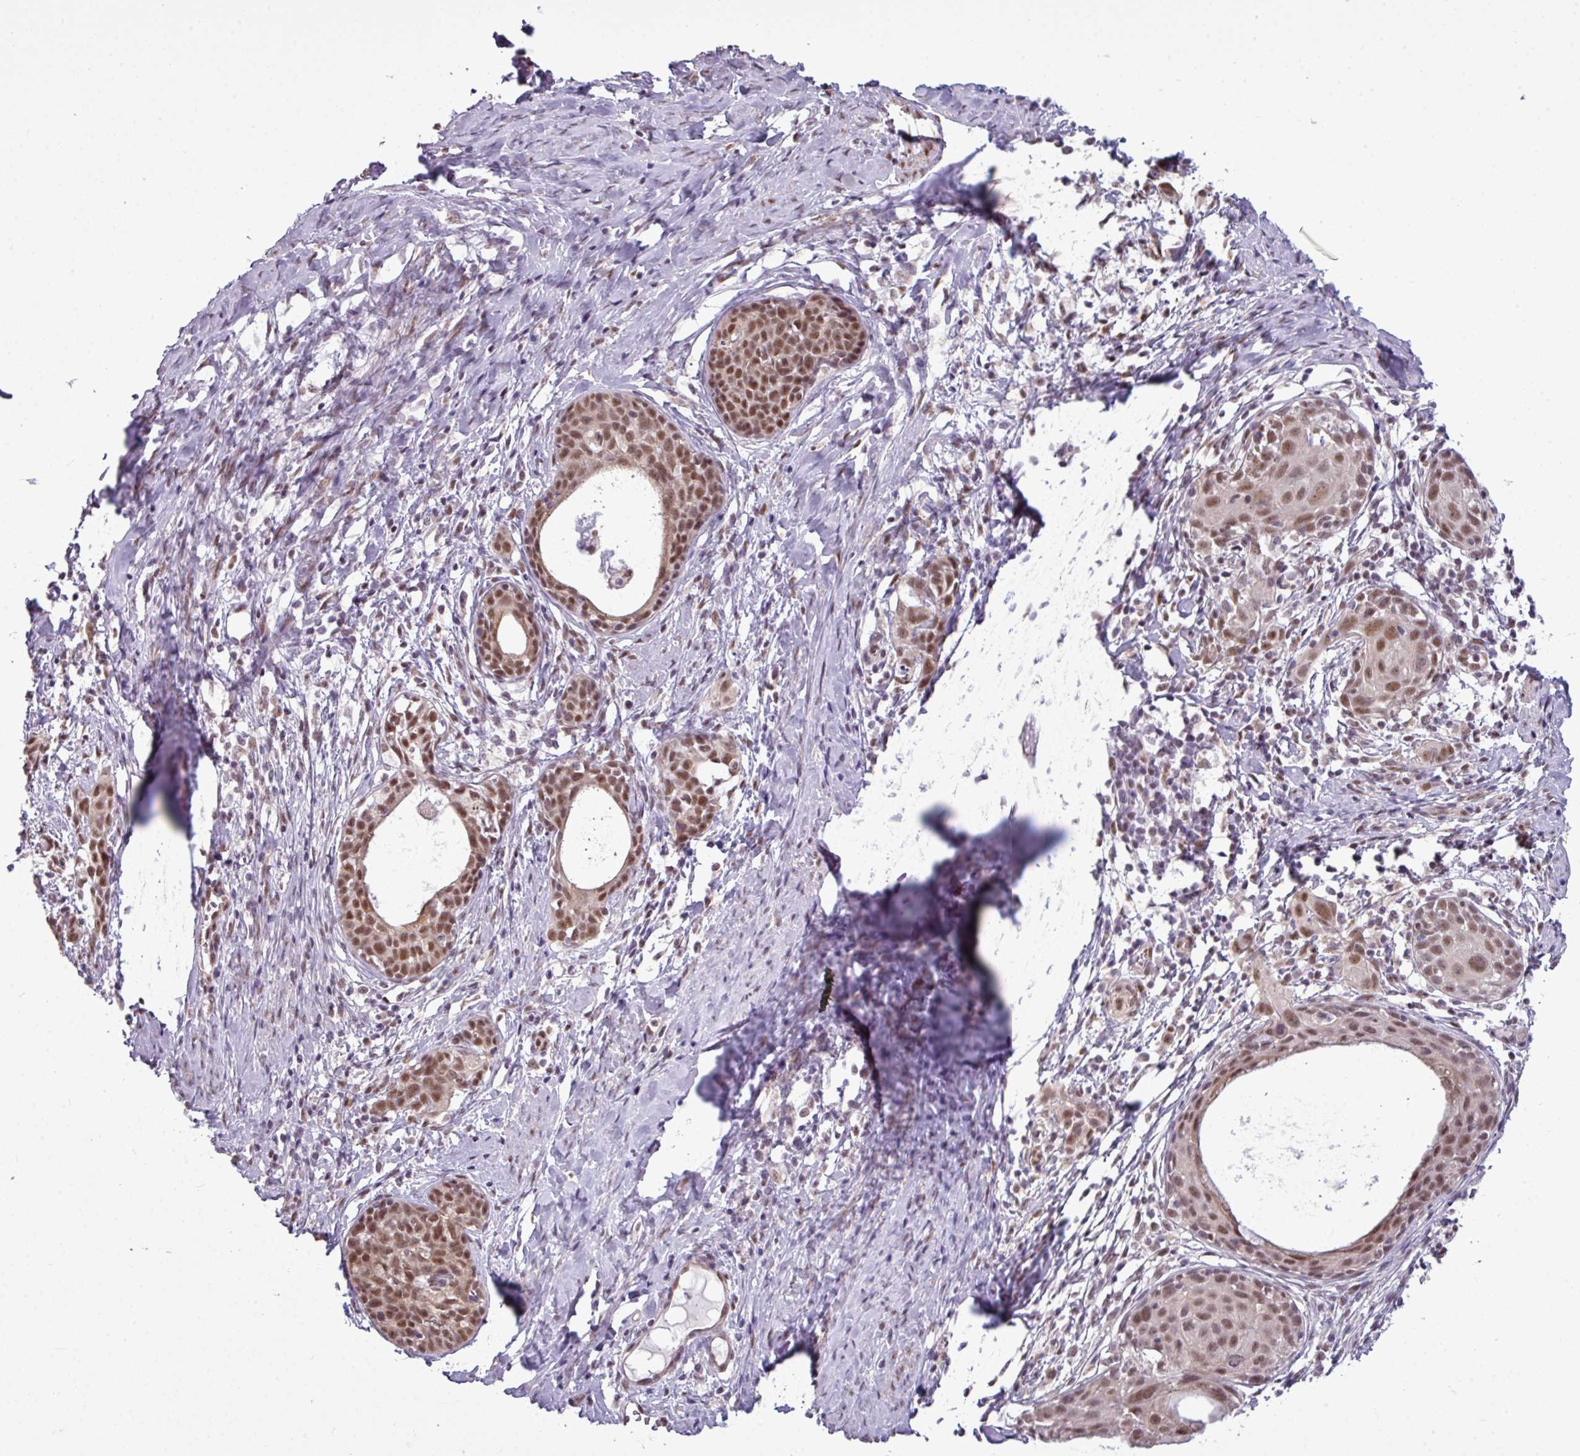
{"staining": {"intensity": "strong", "quantity": ">75%", "location": "nuclear"}, "tissue": "cervical cancer", "cell_type": "Tumor cells", "image_type": "cancer", "snomed": [{"axis": "morphology", "description": "Squamous cell carcinoma, NOS"}, {"axis": "topography", "description": "Cervix"}], "caption": "This histopathology image reveals immunohistochemistry (IHC) staining of cervical cancer (squamous cell carcinoma), with high strong nuclear positivity in approximately >75% of tumor cells.", "gene": "ZNF217", "patient": {"sex": "female", "age": 52}}